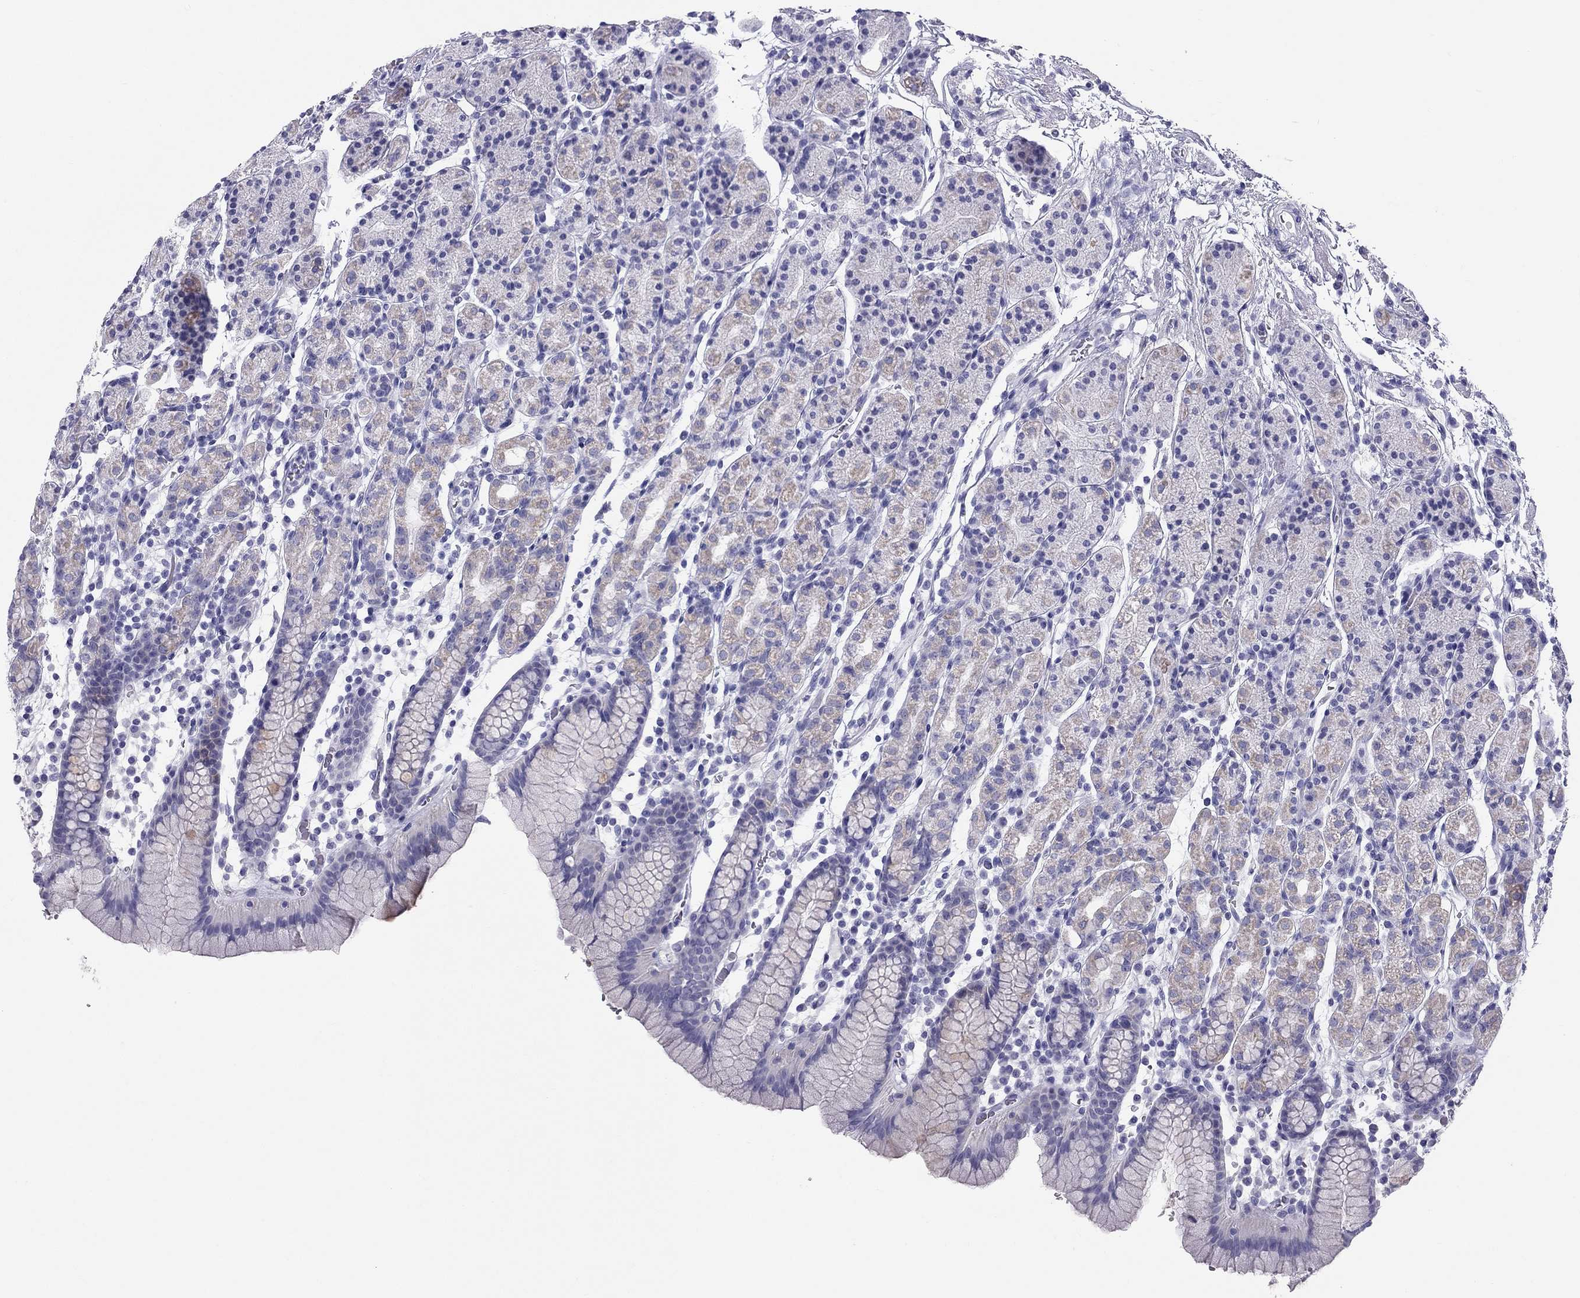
{"staining": {"intensity": "weak", "quantity": "<25%", "location": "cytoplasmic/membranous"}, "tissue": "stomach", "cell_type": "Glandular cells", "image_type": "normal", "snomed": [{"axis": "morphology", "description": "Normal tissue, NOS"}, {"axis": "topography", "description": "Stomach, upper"}, {"axis": "topography", "description": "Stomach"}], "caption": "Micrograph shows no significant protein staining in glandular cells of normal stomach.", "gene": "TRPM3", "patient": {"sex": "male", "age": 62}}